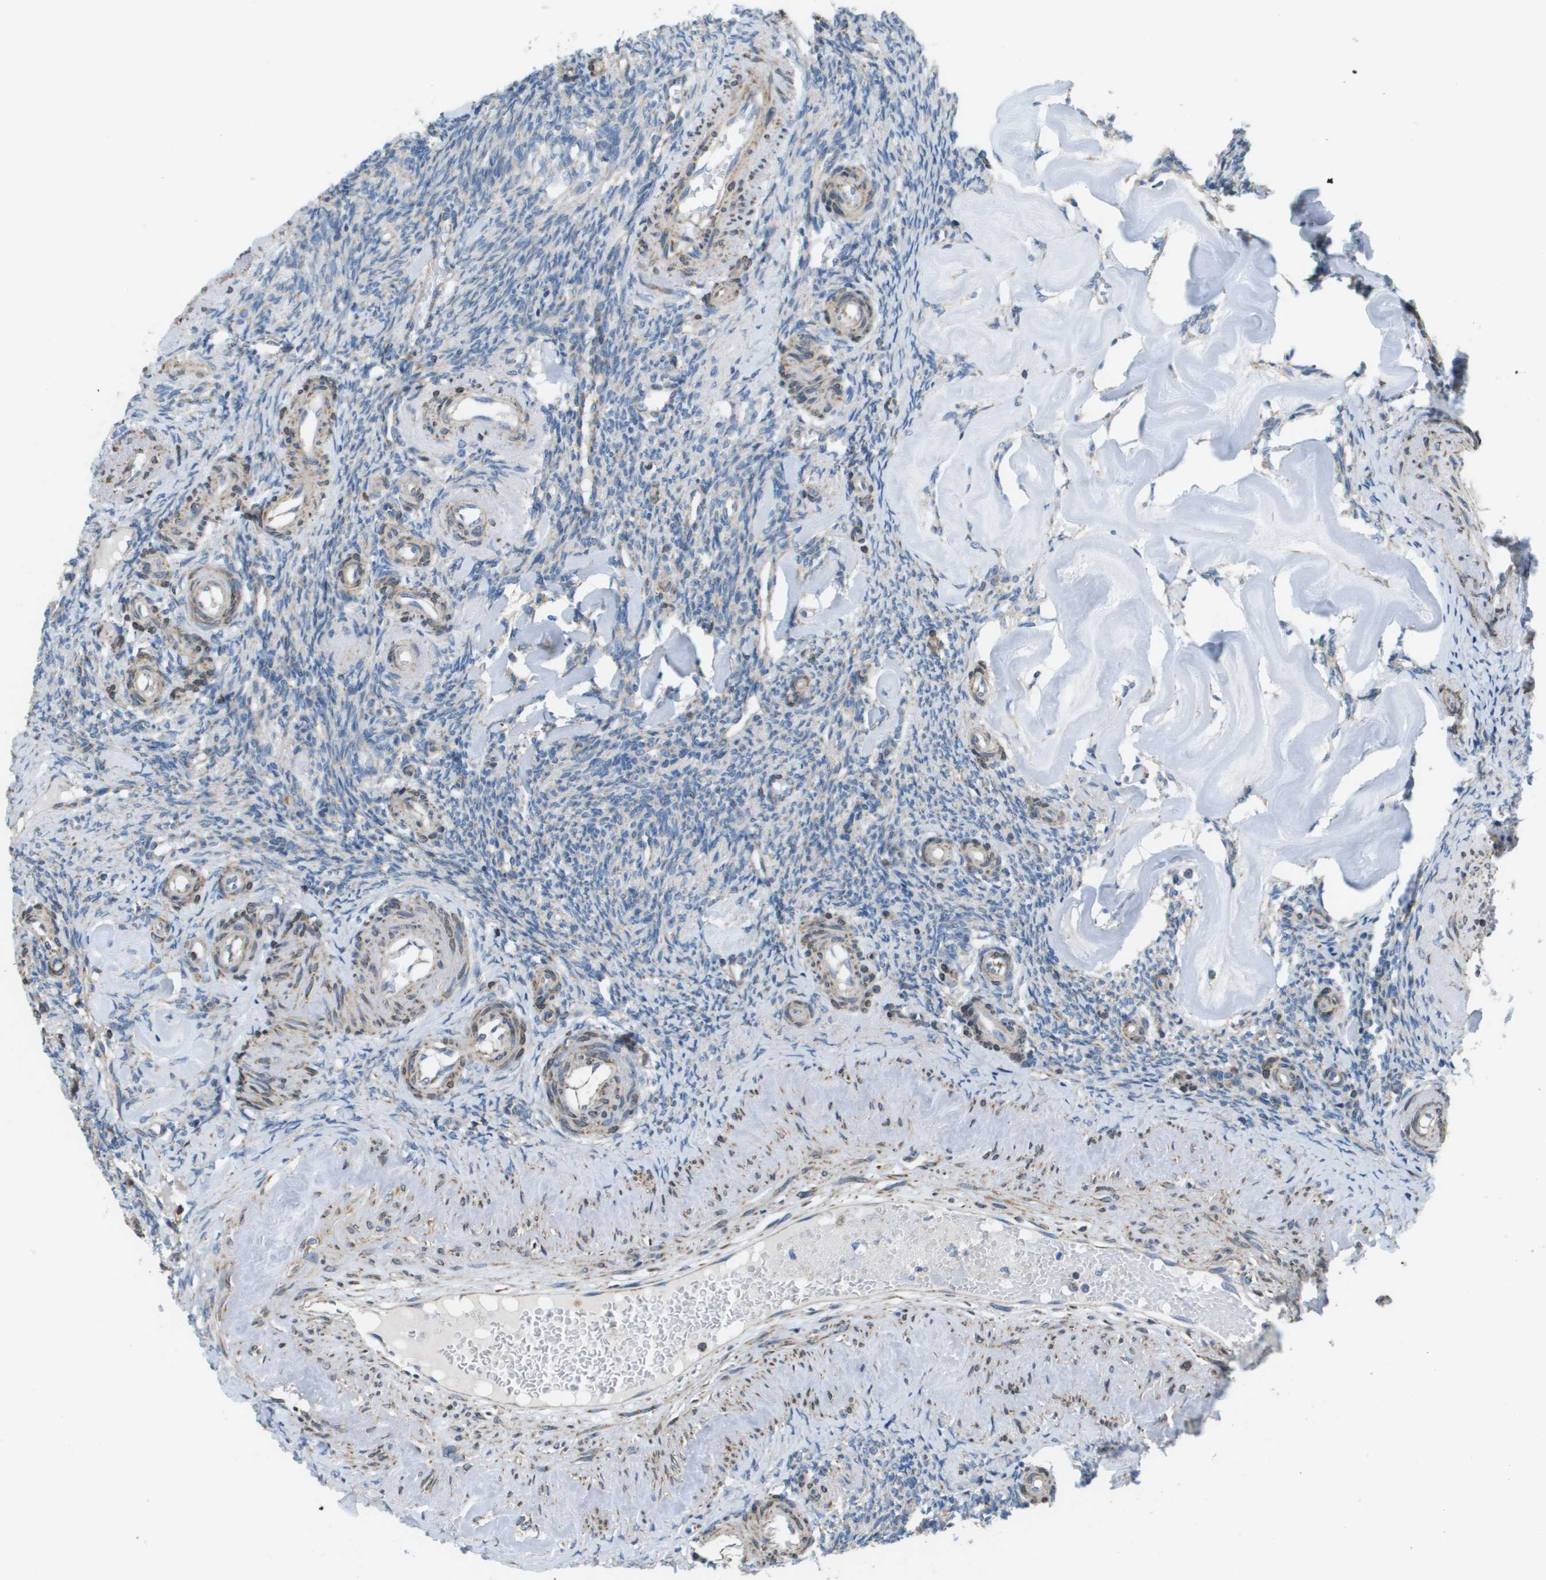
{"staining": {"intensity": "weak", "quantity": "<25%", "location": "cytoplasmic/membranous"}, "tissue": "ovary", "cell_type": "Ovarian stroma cells", "image_type": "normal", "snomed": [{"axis": "morphology", "description": "Normal tissue, NOS"}, {"axis": "topography", "description": "Ovary"}], "caption": "Ovarian stroma cells are negative for protein expression in normal human ovary. (DAB (3,3'-diaminobenzidine) IHC visualized using brightfield microscopy, high magnification).", "gene": "TAOK3", "patient": {"sex": "female", "age": 41}}